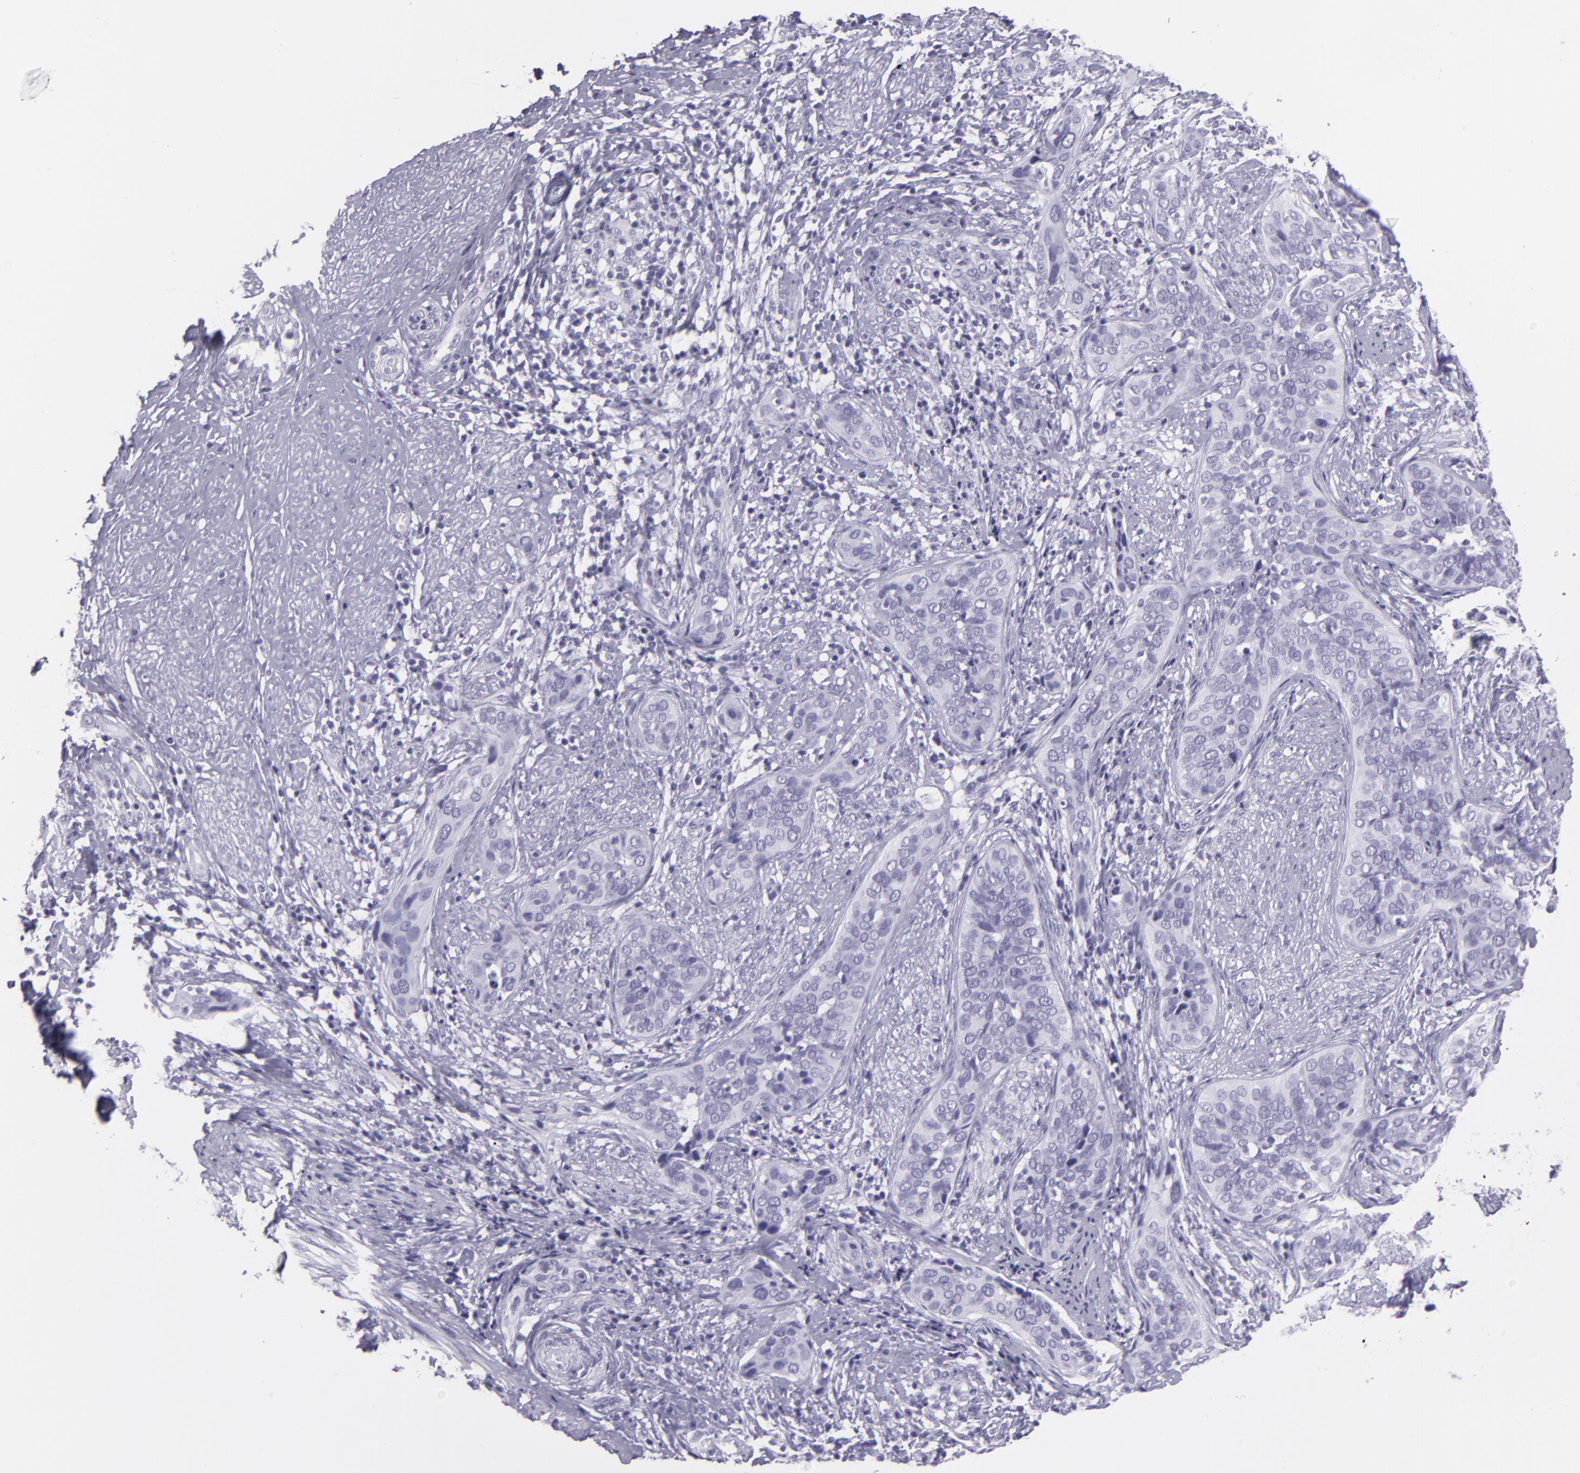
{"staining": {"intensity": "negative", "quantity": "none", "location": "none"}, "tissue": "cervical cancer", "cell_type": "Tumor cells", "image_type": "cancer", "snomed": [{"axis": "morphology", "description": "Squamous cell carcinoma, NOS"}, {"axis": "topography", "description": "Cervix"}], "caption": "The IHC image has no significant positivity in tumor cells of cervical cancer tissue.", "gene": "MUC6", "patient": {"sex": "female", "age": 31}}